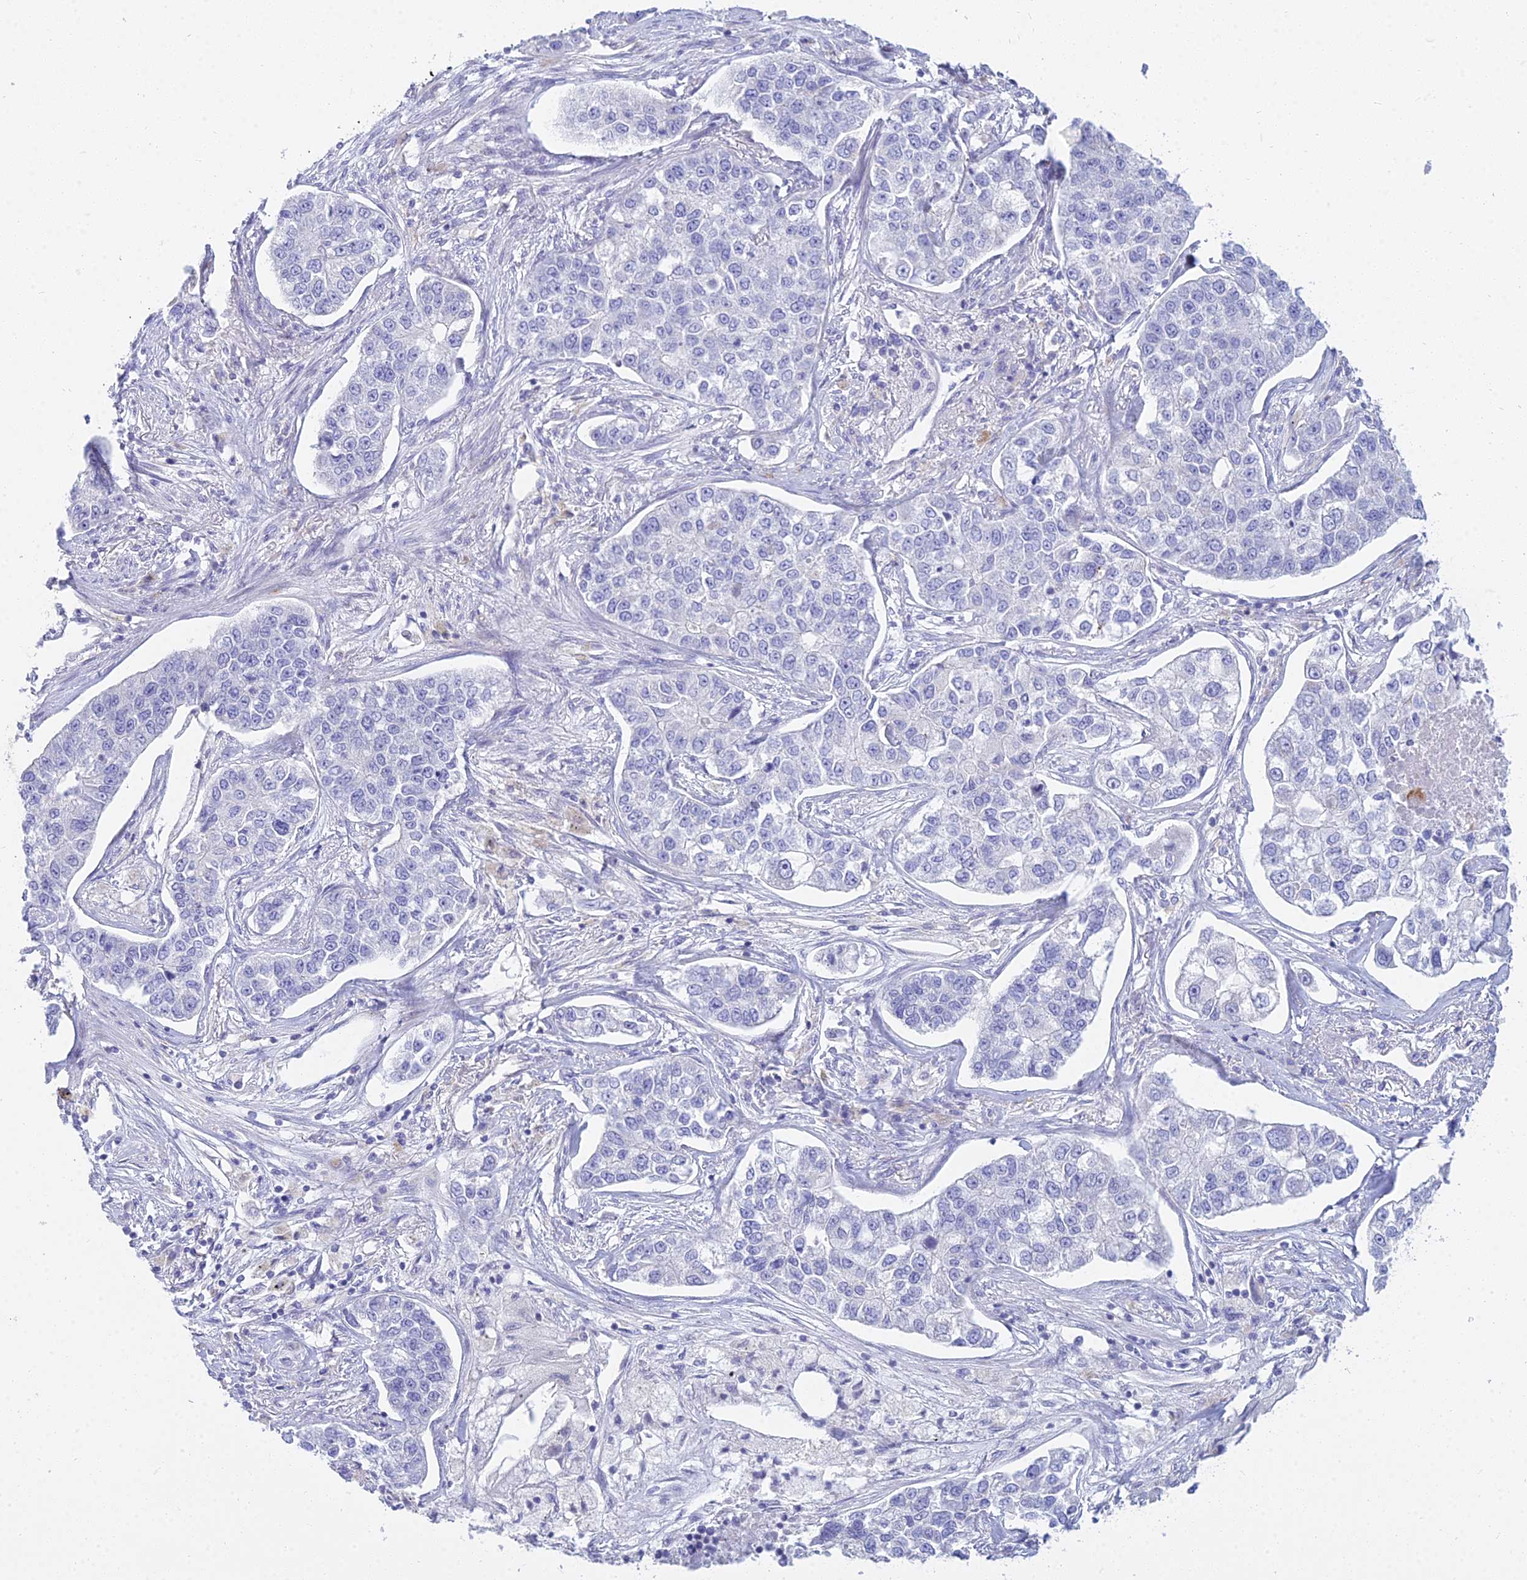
{"staining": {"intensity": "negative", "quantity": "none", "location": "none"}, "tissue": "lung cancer", "cell_type": "Tumor cells", "image_type": "cancer", "snomed": [{"axis": "morphology", "description": "Adenocarcinoma, NOS"}, {"axis": "topography", "description": "Lung"}], "caption": "Human lung cancer (adenocarcinoma) stained for a protein using immunohistochemistry (IHC) displays no staining in tumor cells.", "gene": "SMIM24", "patient": {"sex": "male", "age": 49}}